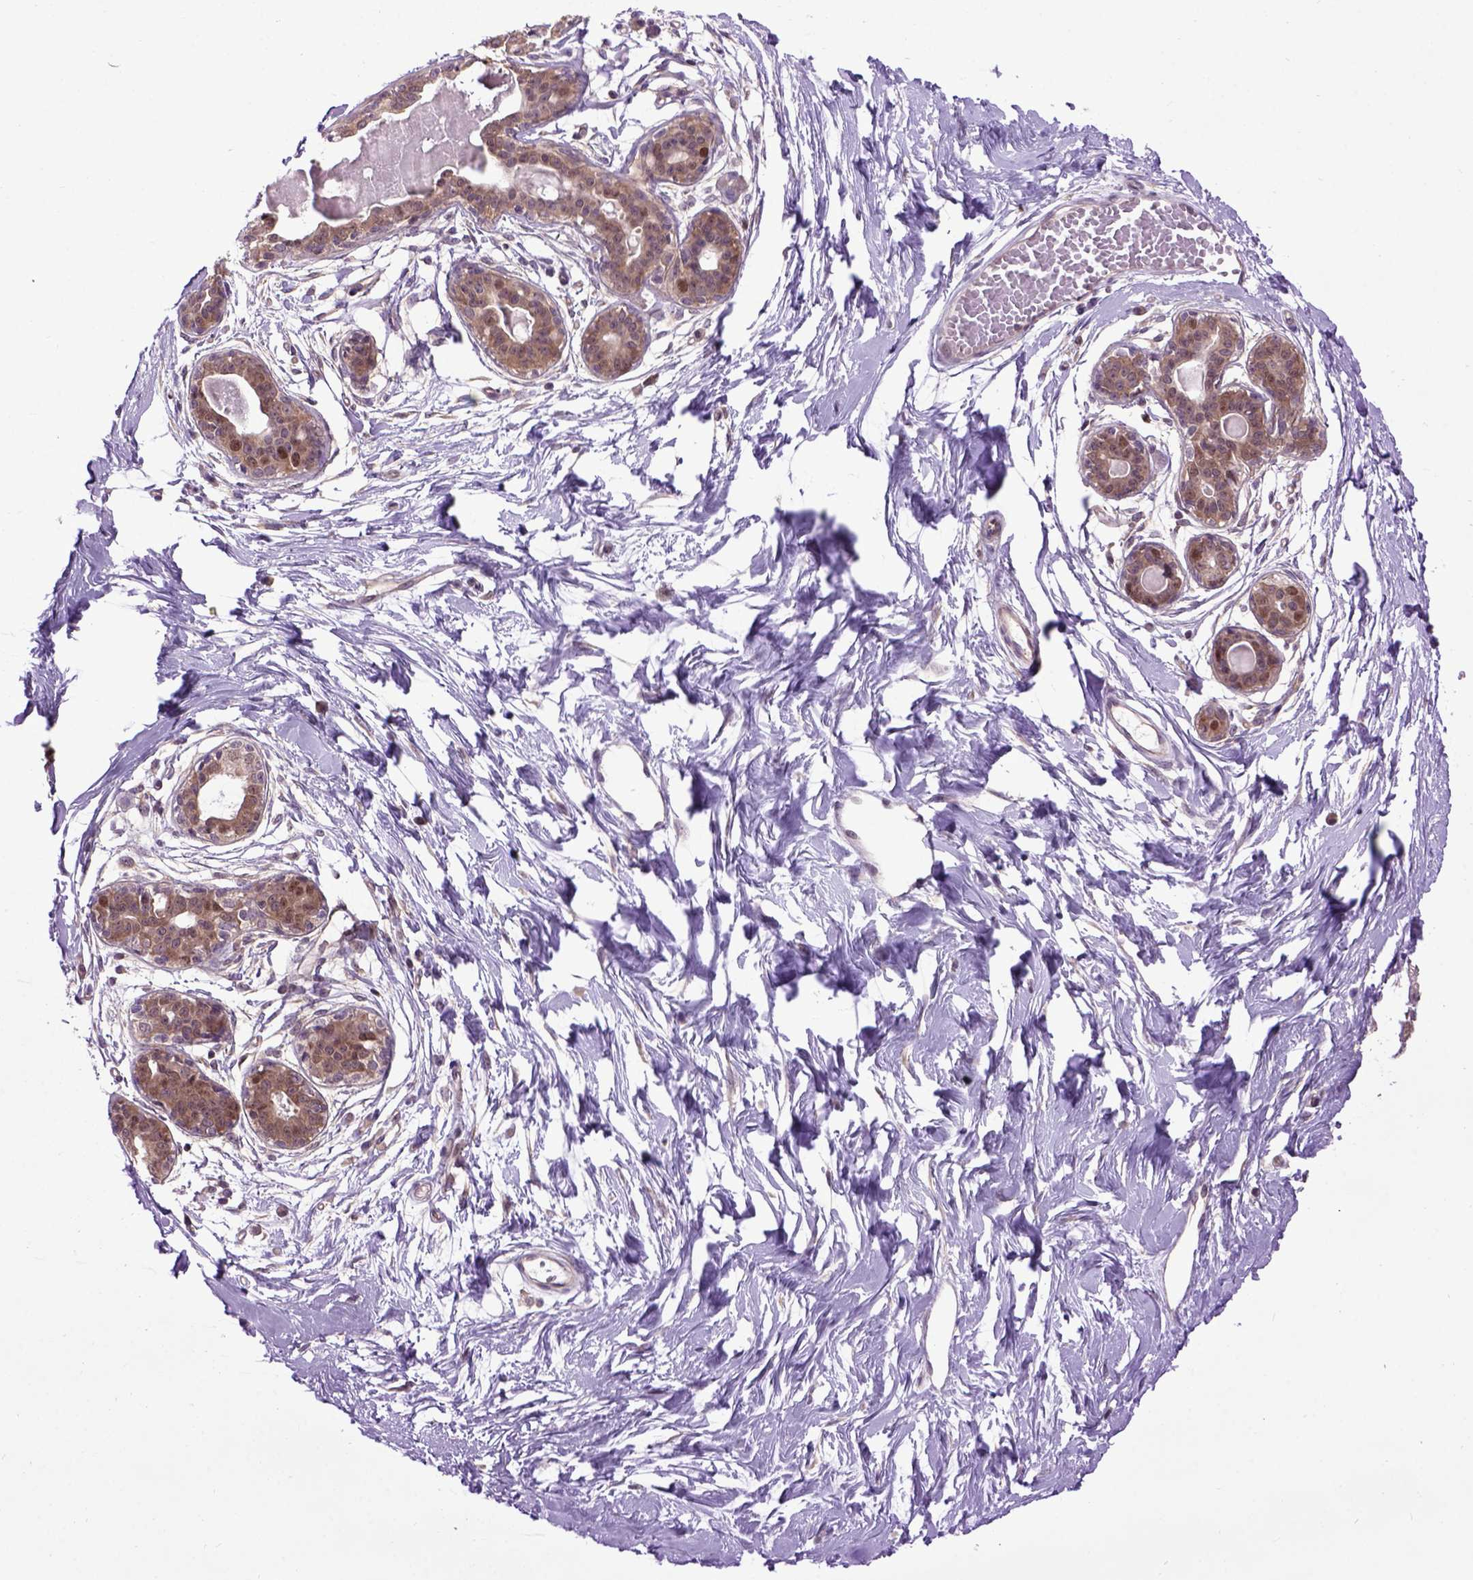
{"staining": {"intensity": "moderate", "quantity": ">75%", "location": "cytoplasmic/membranous"}, "tissue": "breast", "cell_type": "Adipocytes", "image_type": "normal", "snomed": [{"axis": "morphology", "description": "Normal tissue, NOS"}, {"axis": "topography", "description": "Breast"}], "caption": "An IHC image of normal tissue is shown. Protein staining in brown shows moderate cytoplasmic/membranous positivity in breast within adipocytes.", "gene": "WDR48", "patient": {"sex": "female", "age": 45}}